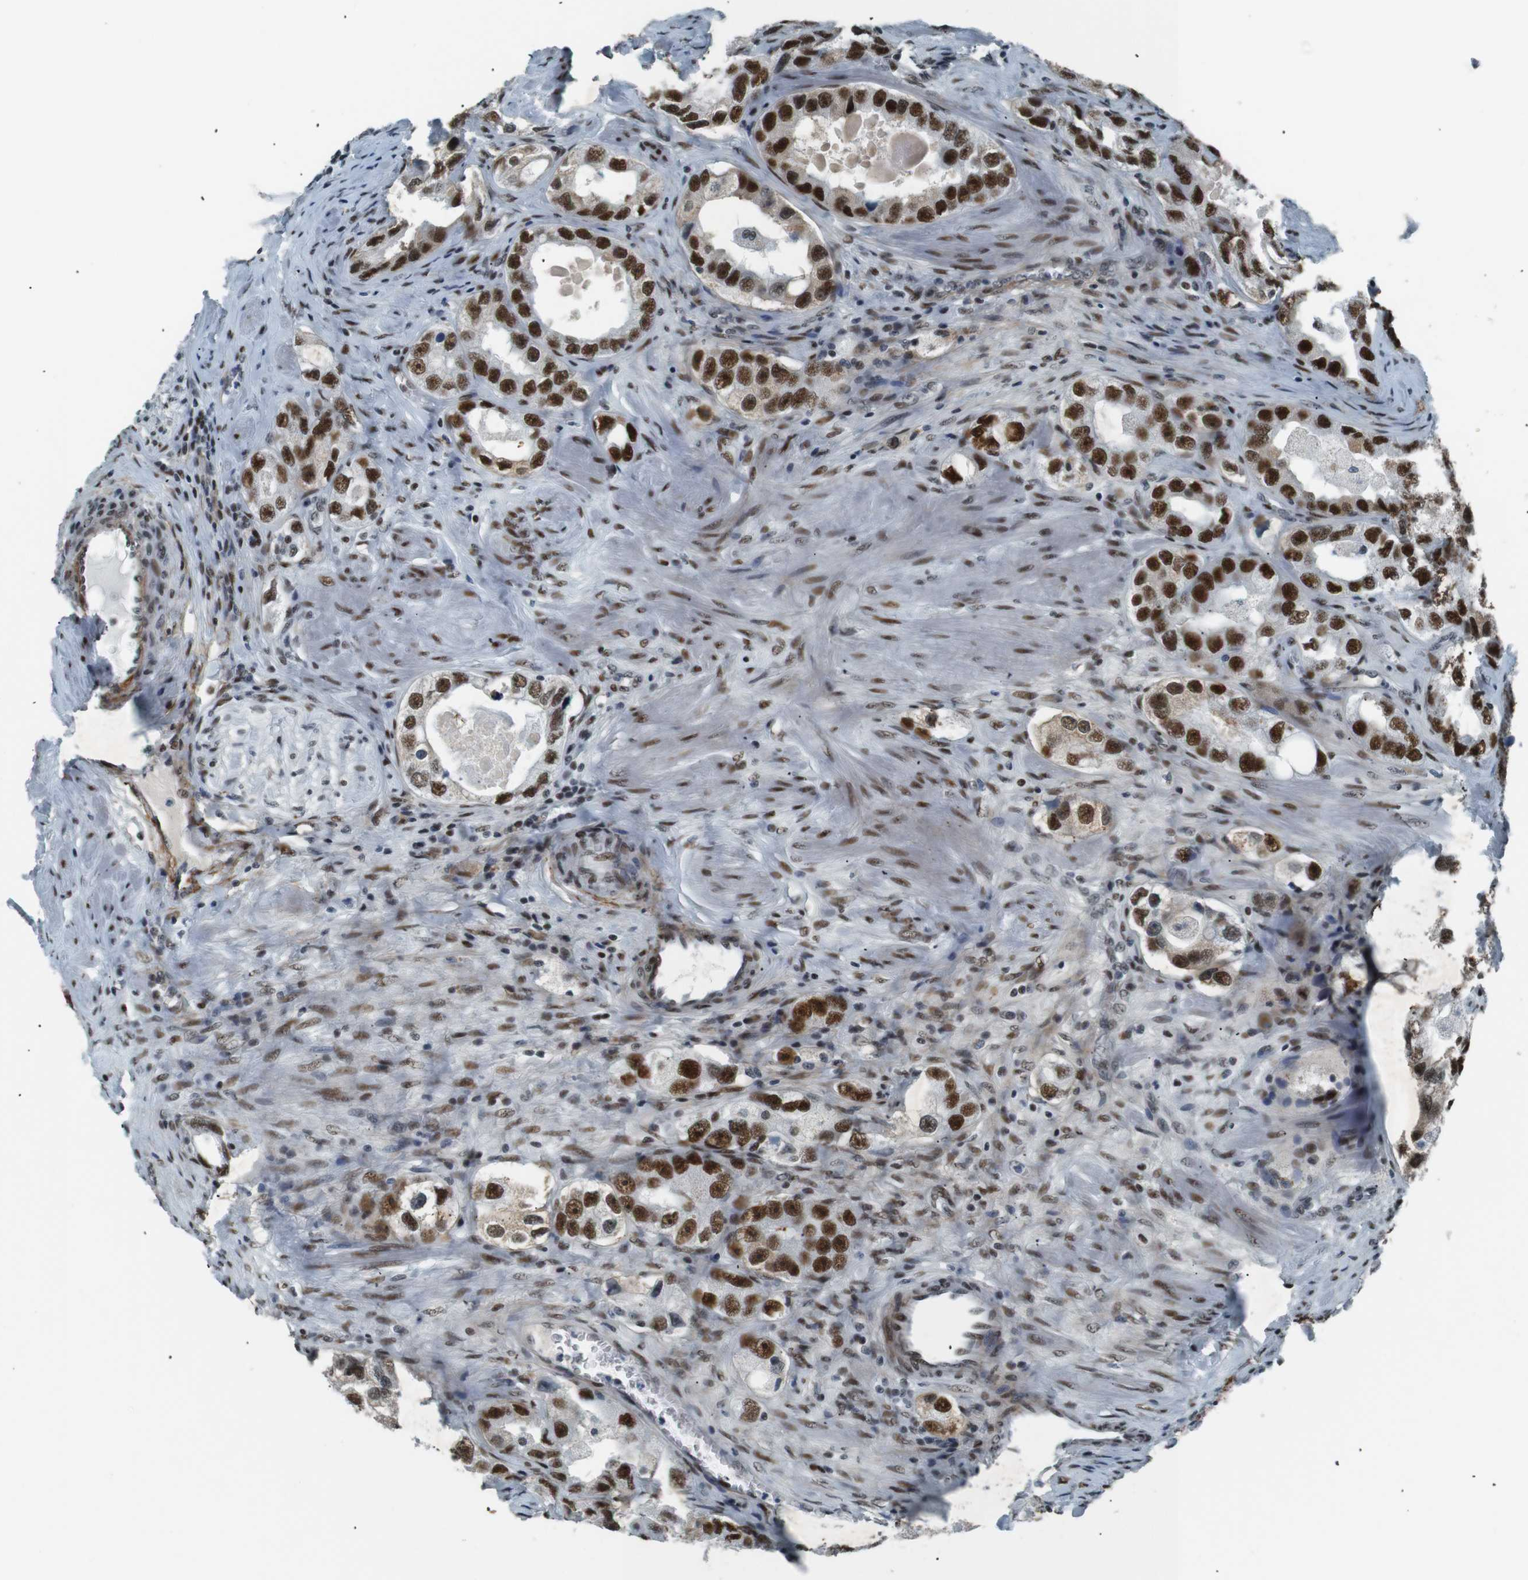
{"staining": {"intensity": "strong", "quantity": ">75%", "location": "nuclear"}, "tissue": "prostate cancer", "cell_type": "Tumor cells", "image_type": "cancer", "snomed": [{"axis": "morphology", "description": "Adenocarcinoma, High grade"}, {"axis": "topography", "description": "Prostate"}], "caption": "Immunohistochemical staining of high-grade adenocarcinoma (prostate) demonstrates high levels of strong nuclear staining in about >75% of tumor cells.", "gene": "HEXIM1", "patient": {"sex": "male", "age": 63}}